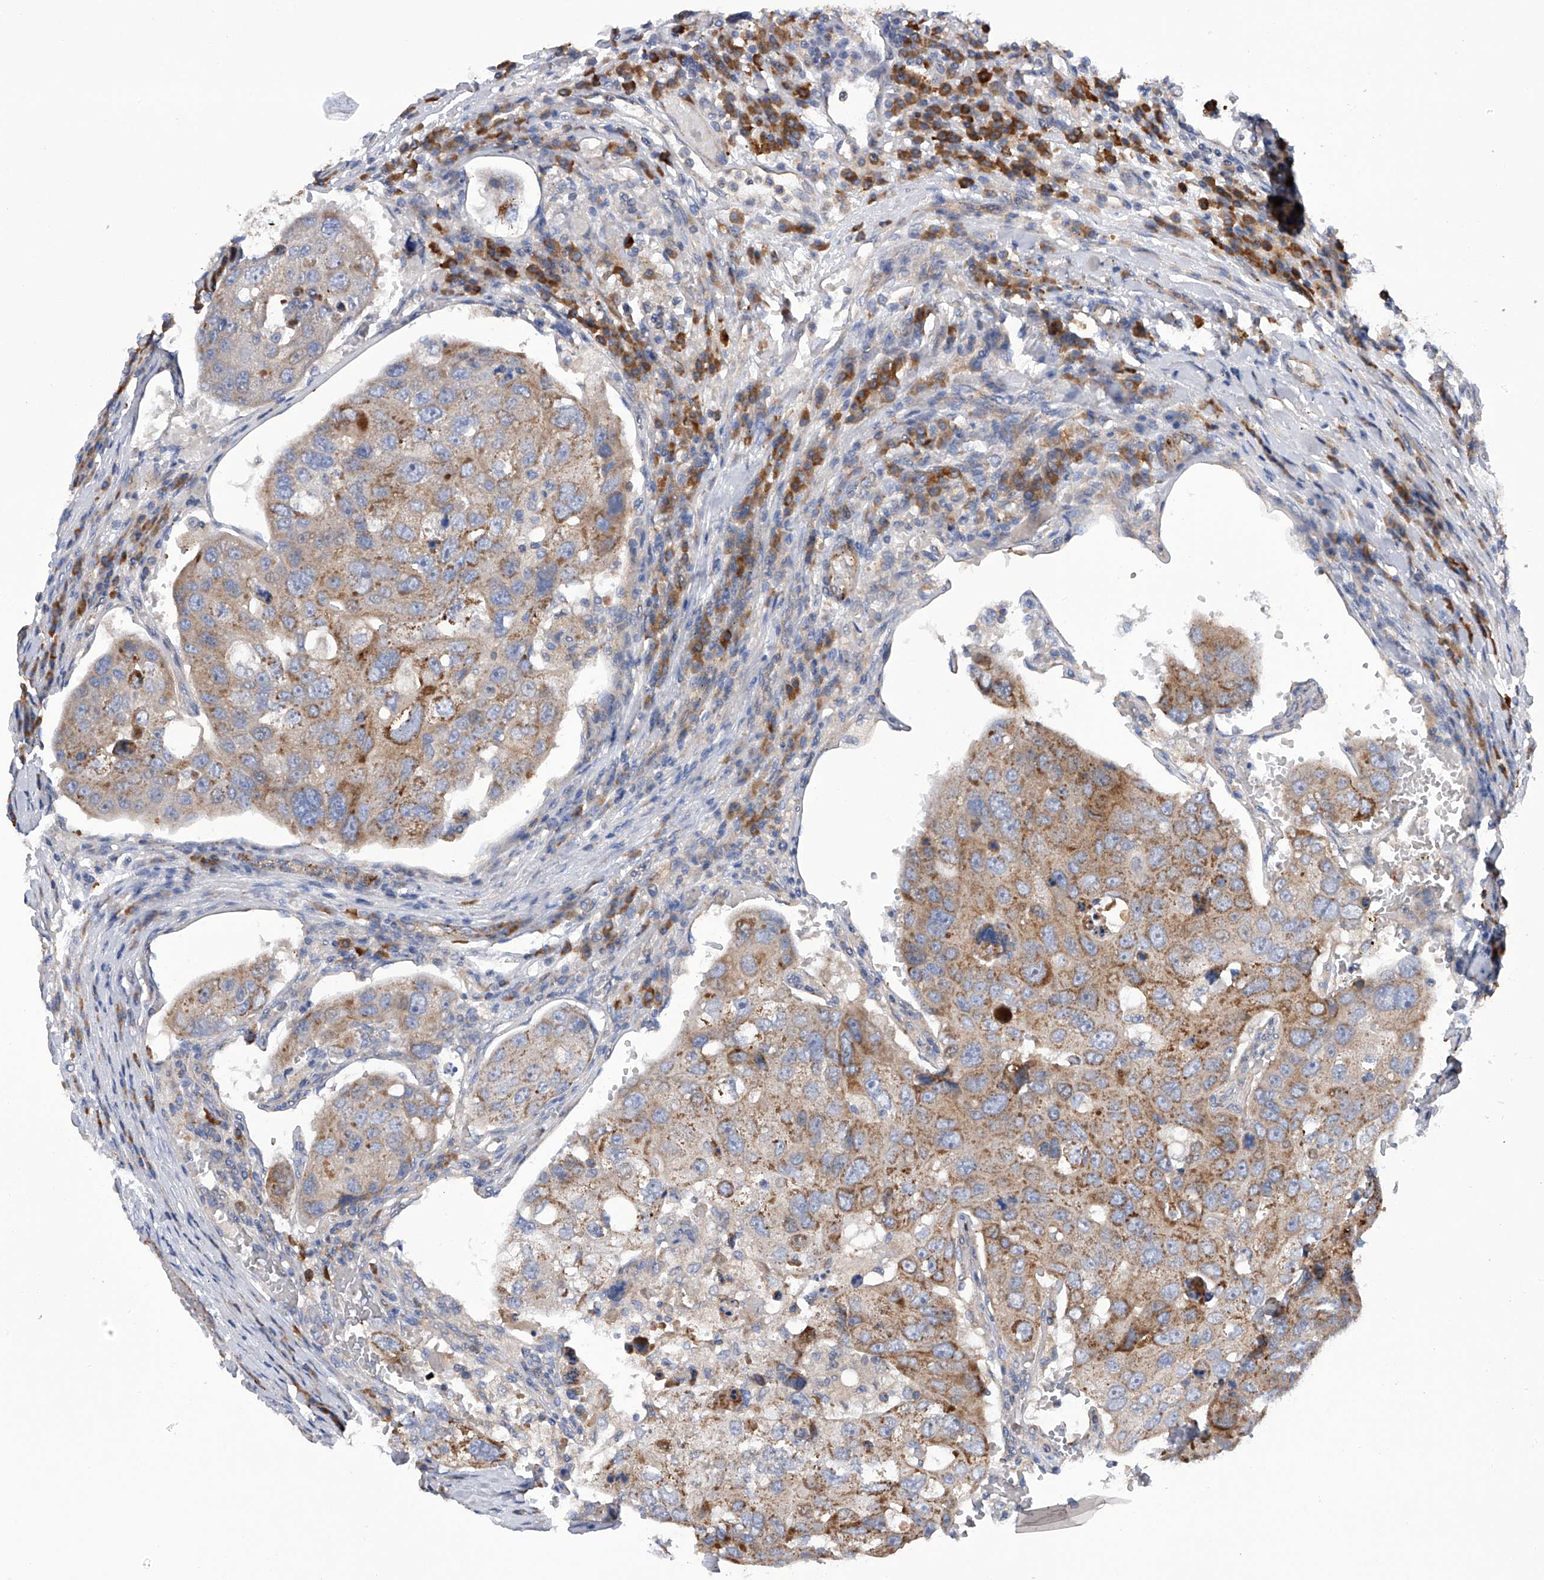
{"staining": {"intensity": "moderate", "quantity": "25%-75%", "location": "cytoplasmic/membranous"}, "tissue": "urothelial cancer", "cell_type": "Tumor cells", "image_type": "cancer", "snomed": [{"axis": "morphology", "description": "Urothelial carcinoma, High grade"}, {"axis": "topography", "description": "Lymph node"}, {"axis": "topography", "description": "Urinary bladder"}], "caption": "A brown stain highlights moderate cytoplasmic/membranous expression of a protein in human urothelial cancer tumor cells.", "gene": "MLYCD", "patient": {"sex": "male", "age": 51}}